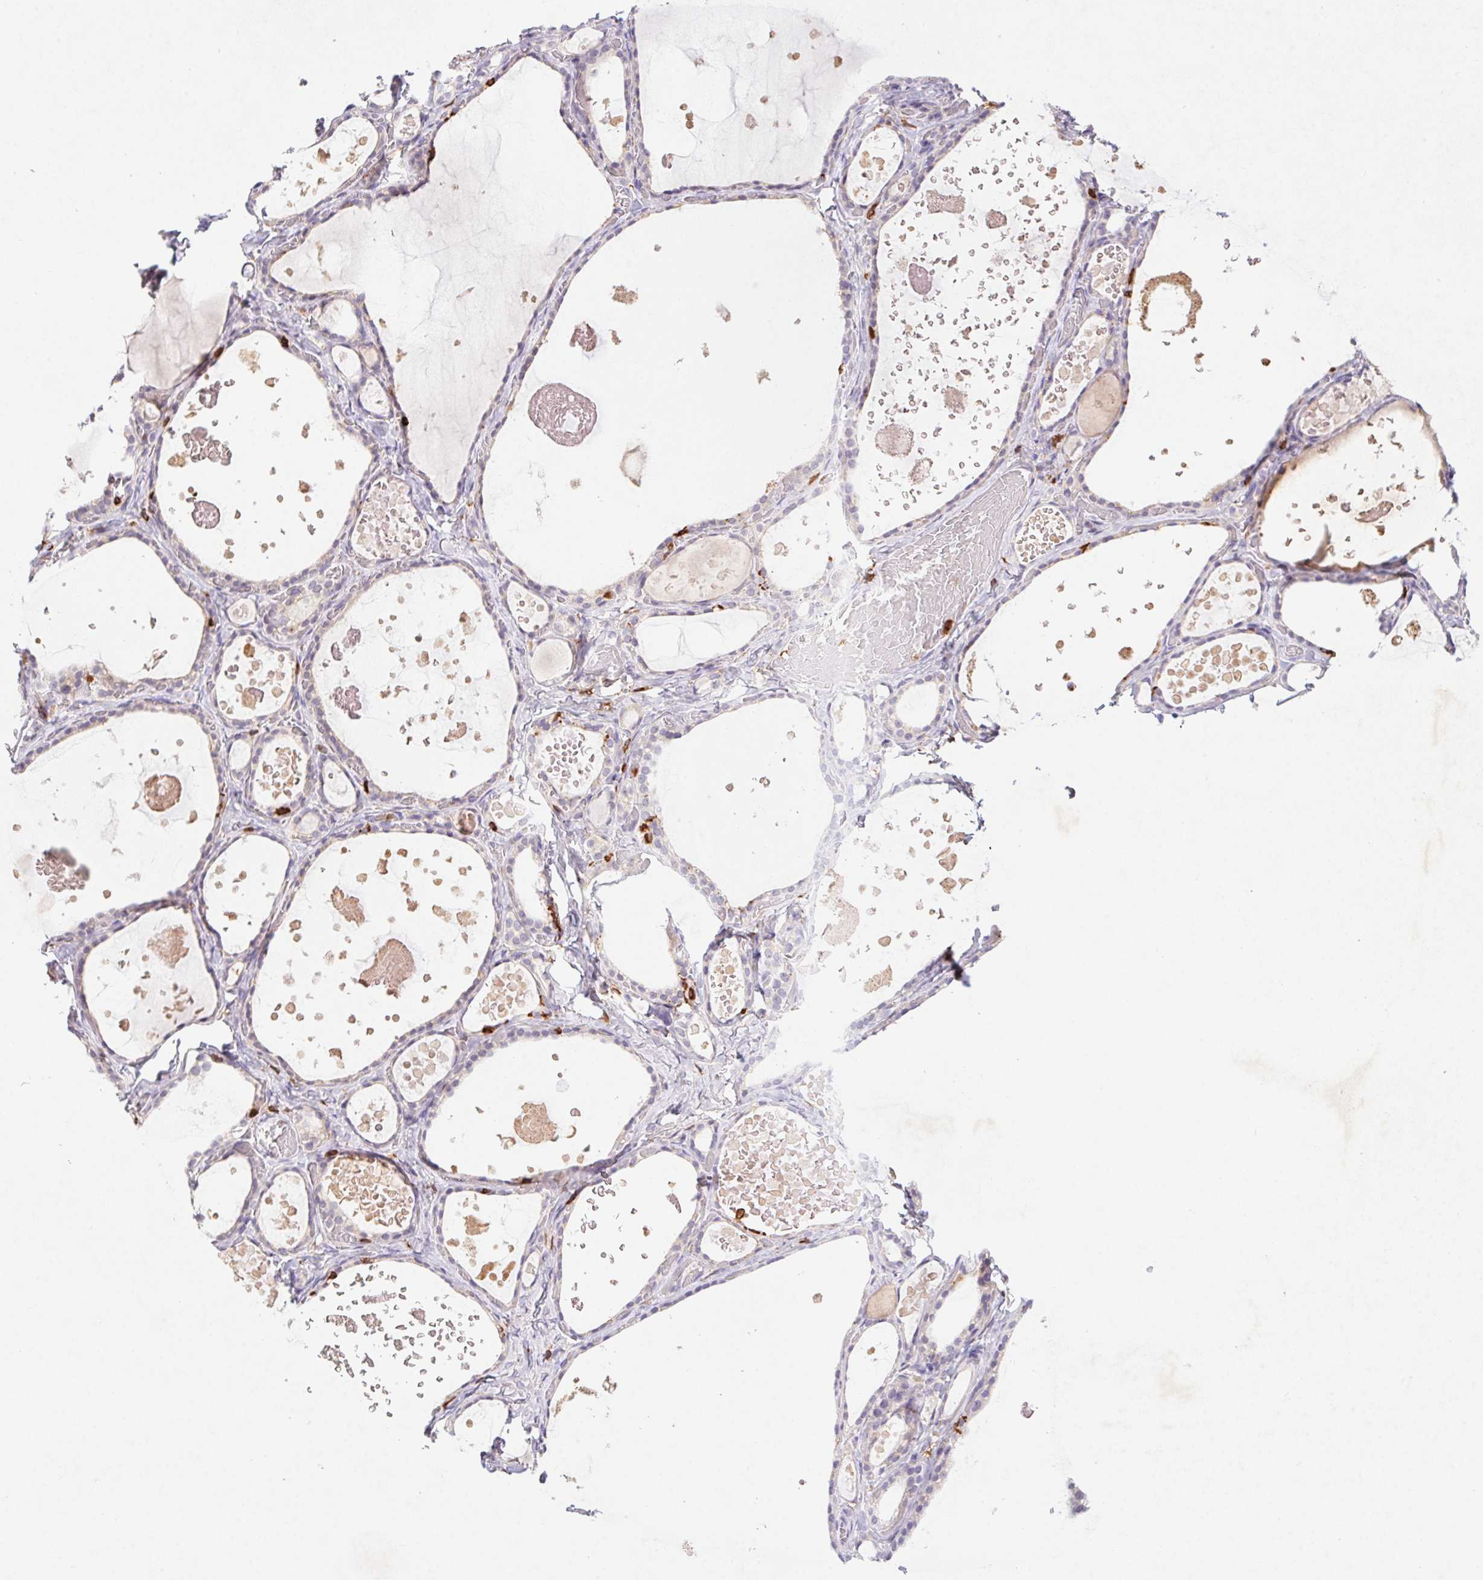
{"staining": {"intensity": "negative", "quantity": "none", "location": "none"}, "tissue": "thyroid gland", "cell_type": "Glandular cells", "image_type": "normal", "snomed": [{"axis": "morphology", "description": "Normal tissue, NOS"}, {"axis": "topography", "description": "Thyroid gland"}], "caption": "Micrograph shows no significant protein expression in glandular cells of benign thyroid gland. The staining is performed using DAB brown chromogen with nuclei counter-stained in using hematoxylin.", "gene": "APBB1IP", "patient": {"sex": "female", "age": 56}}